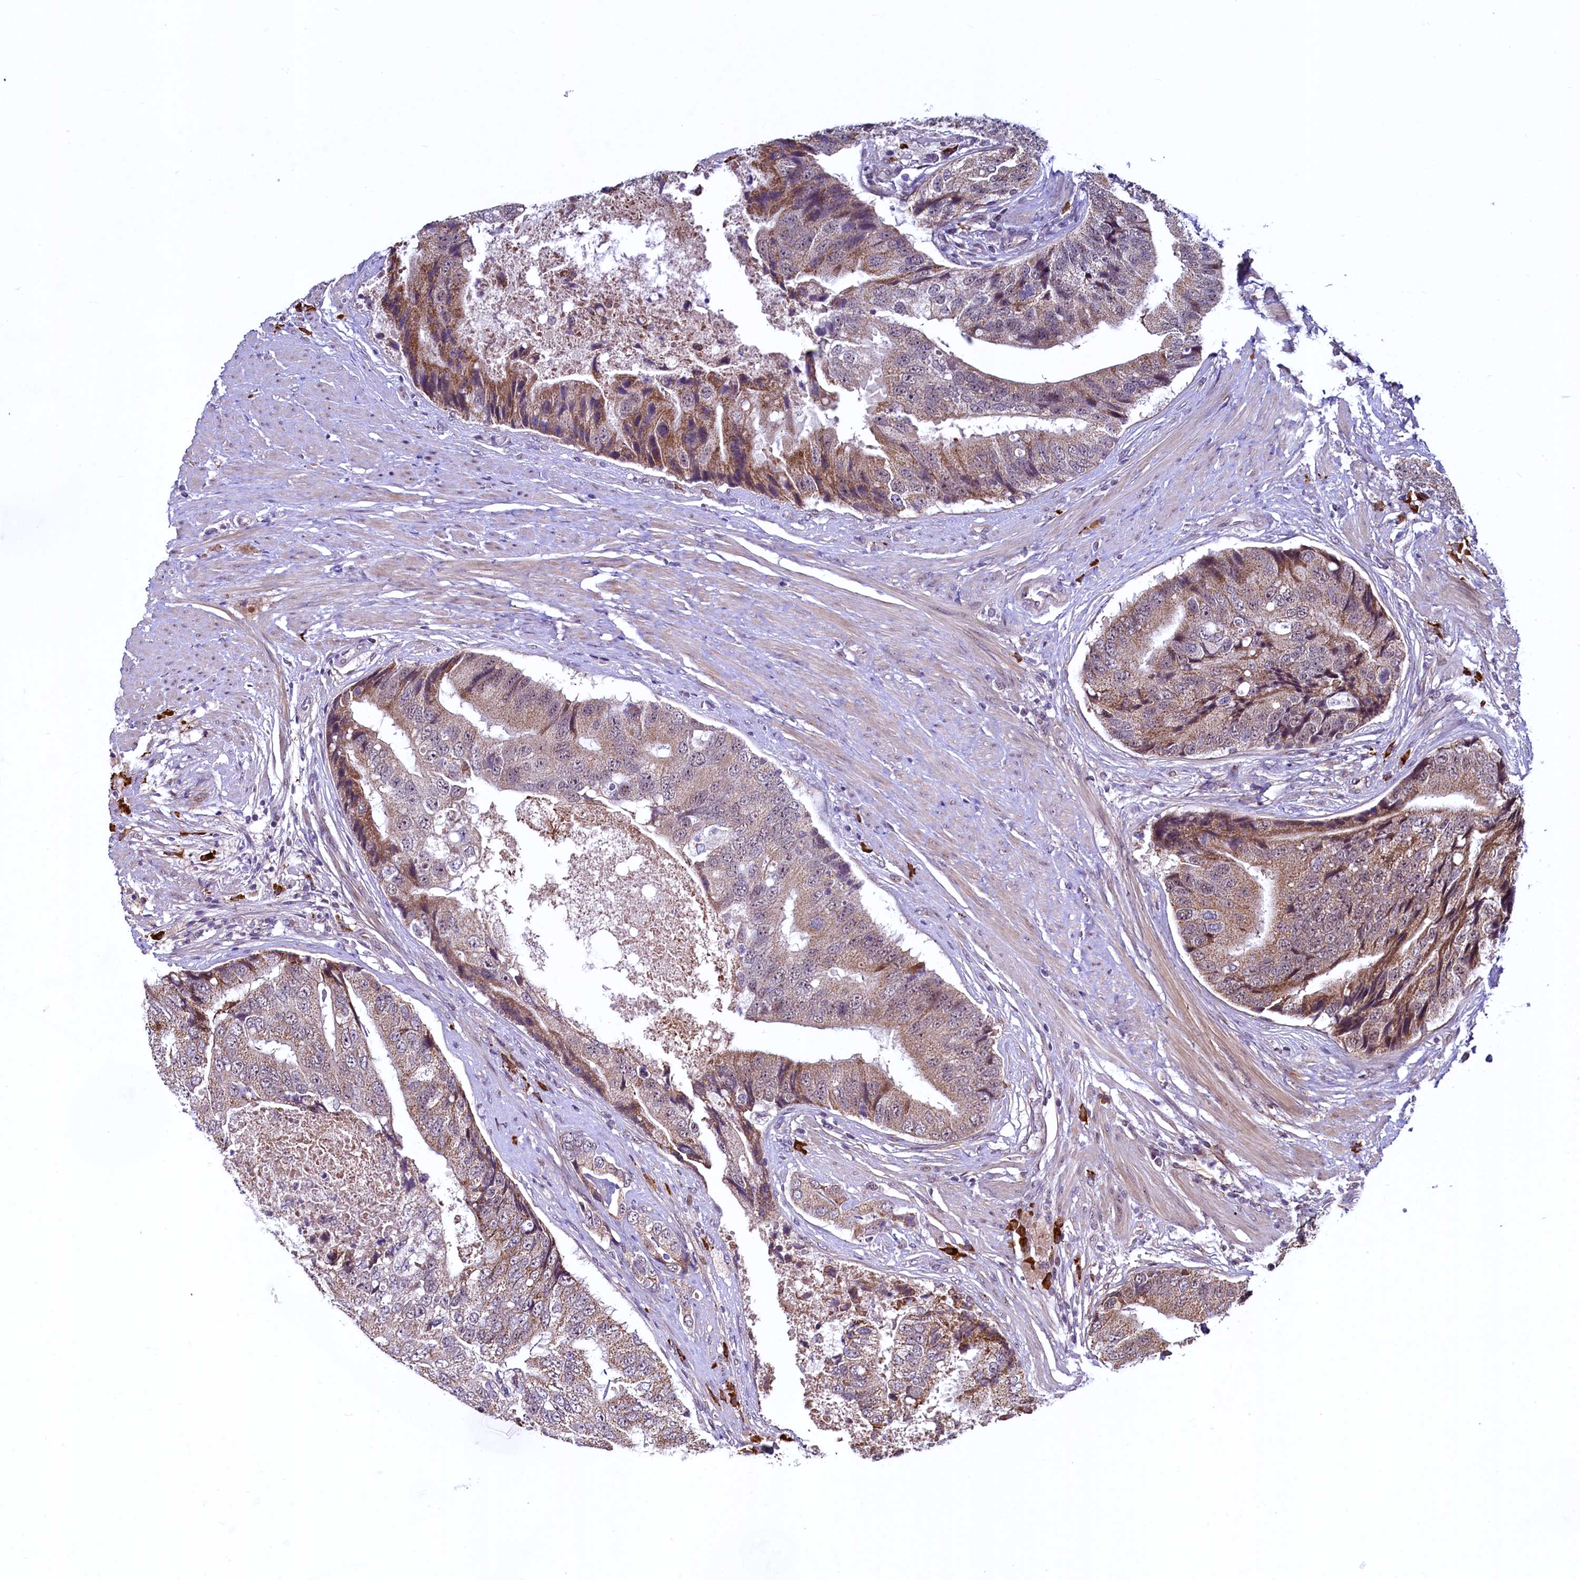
{"staining": {"intensity": "moderate", "quantity": ">75%", "location": "cytoplasmic/membranous"}, "tissue": "prostate cancer", "cell_type": "Tumor cells", "image_type": "cancer", "snomed": [{"axis": "morphology", "description": "Adenocarcinoma, High grade"}, {"axis": "topography", "description": "Prostate"}], "caption": "Immunohistochemical staining of human prostate cancer reveals medium levels of moderate cytoplasmic/membranous protein staining in approximately >75% of tumor cells.", "gene": "RBFA", "patient": {"sex": "male", "age": 70}}